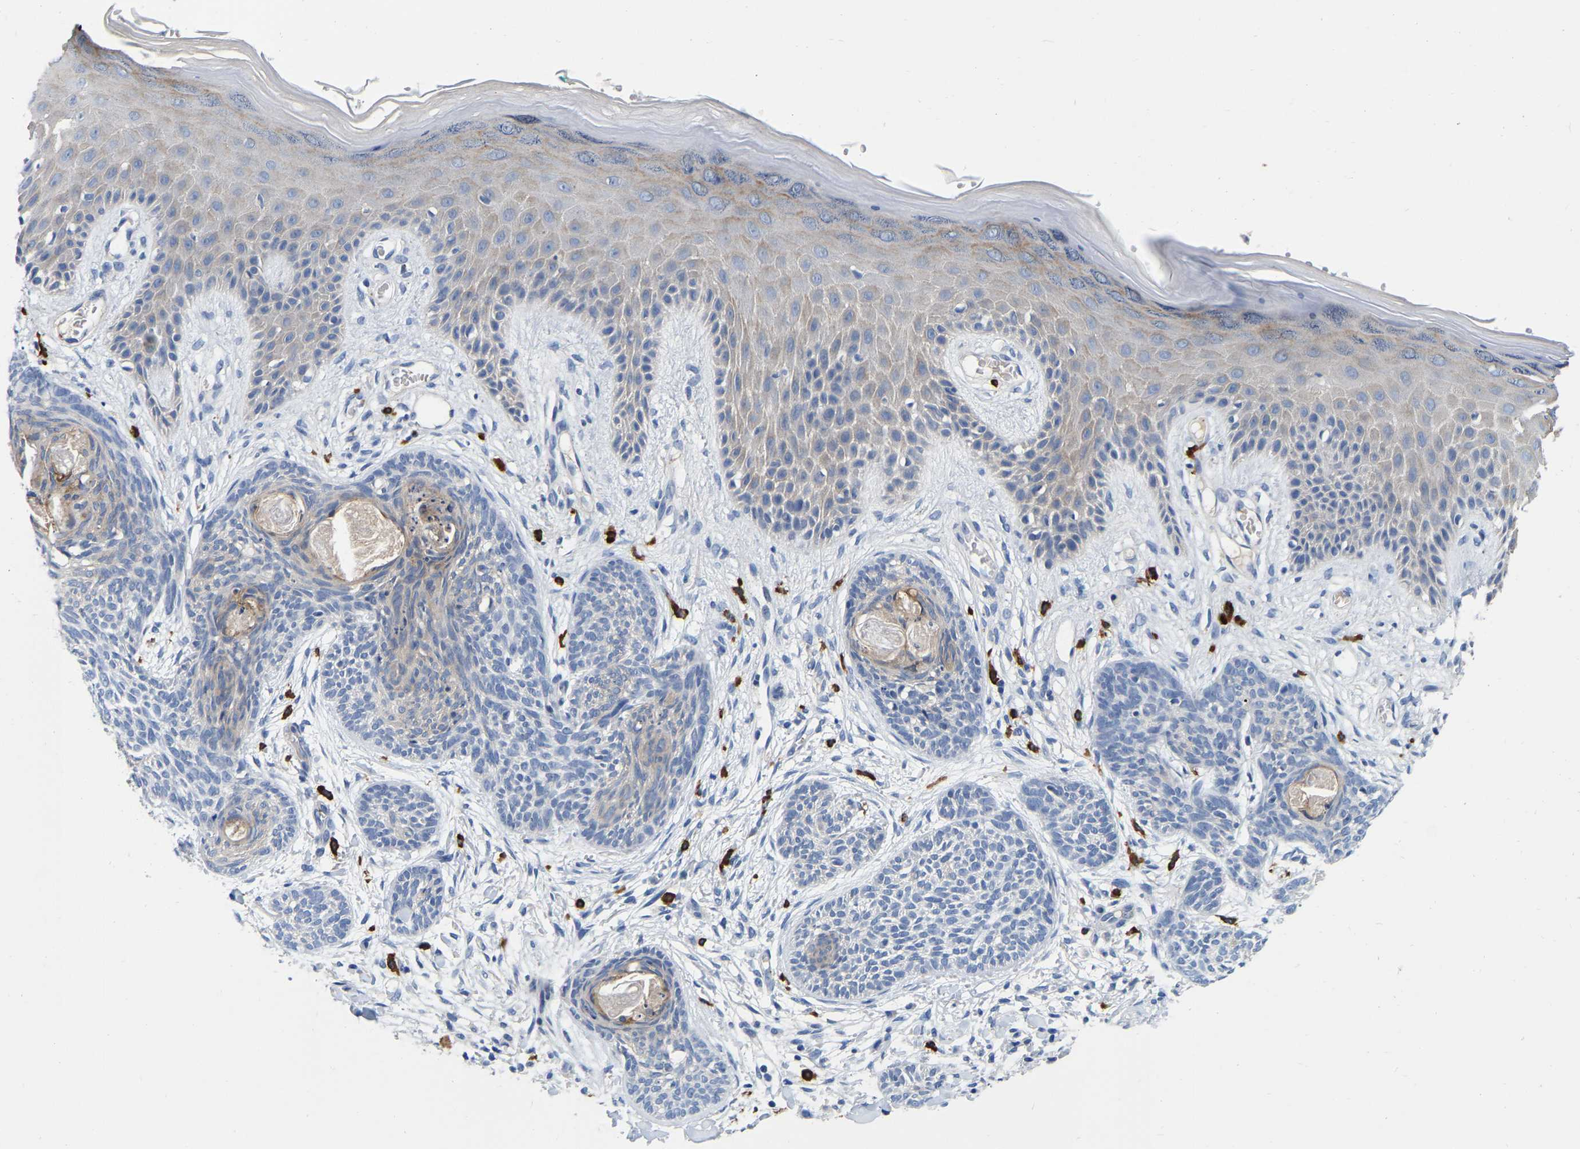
{"staining": {"intensity": "weak", "quantity": "<25%", "location": "cytoplasmic/membranous"}, "tissue": "skin cancer", "cell_type": "Tumor cells", "image_type": "cancer", "snomed": [{"axis": "morphology", "description": "Basal cell carcinoma"}, {"axis": "topography", "description": "Skin"}], "caption": "The micrograph exhibits no staining of tumor cells in skin basal cell carcinoma.", "gene": "RAB27B", "patient": {"sex": "female", "age": 59}}